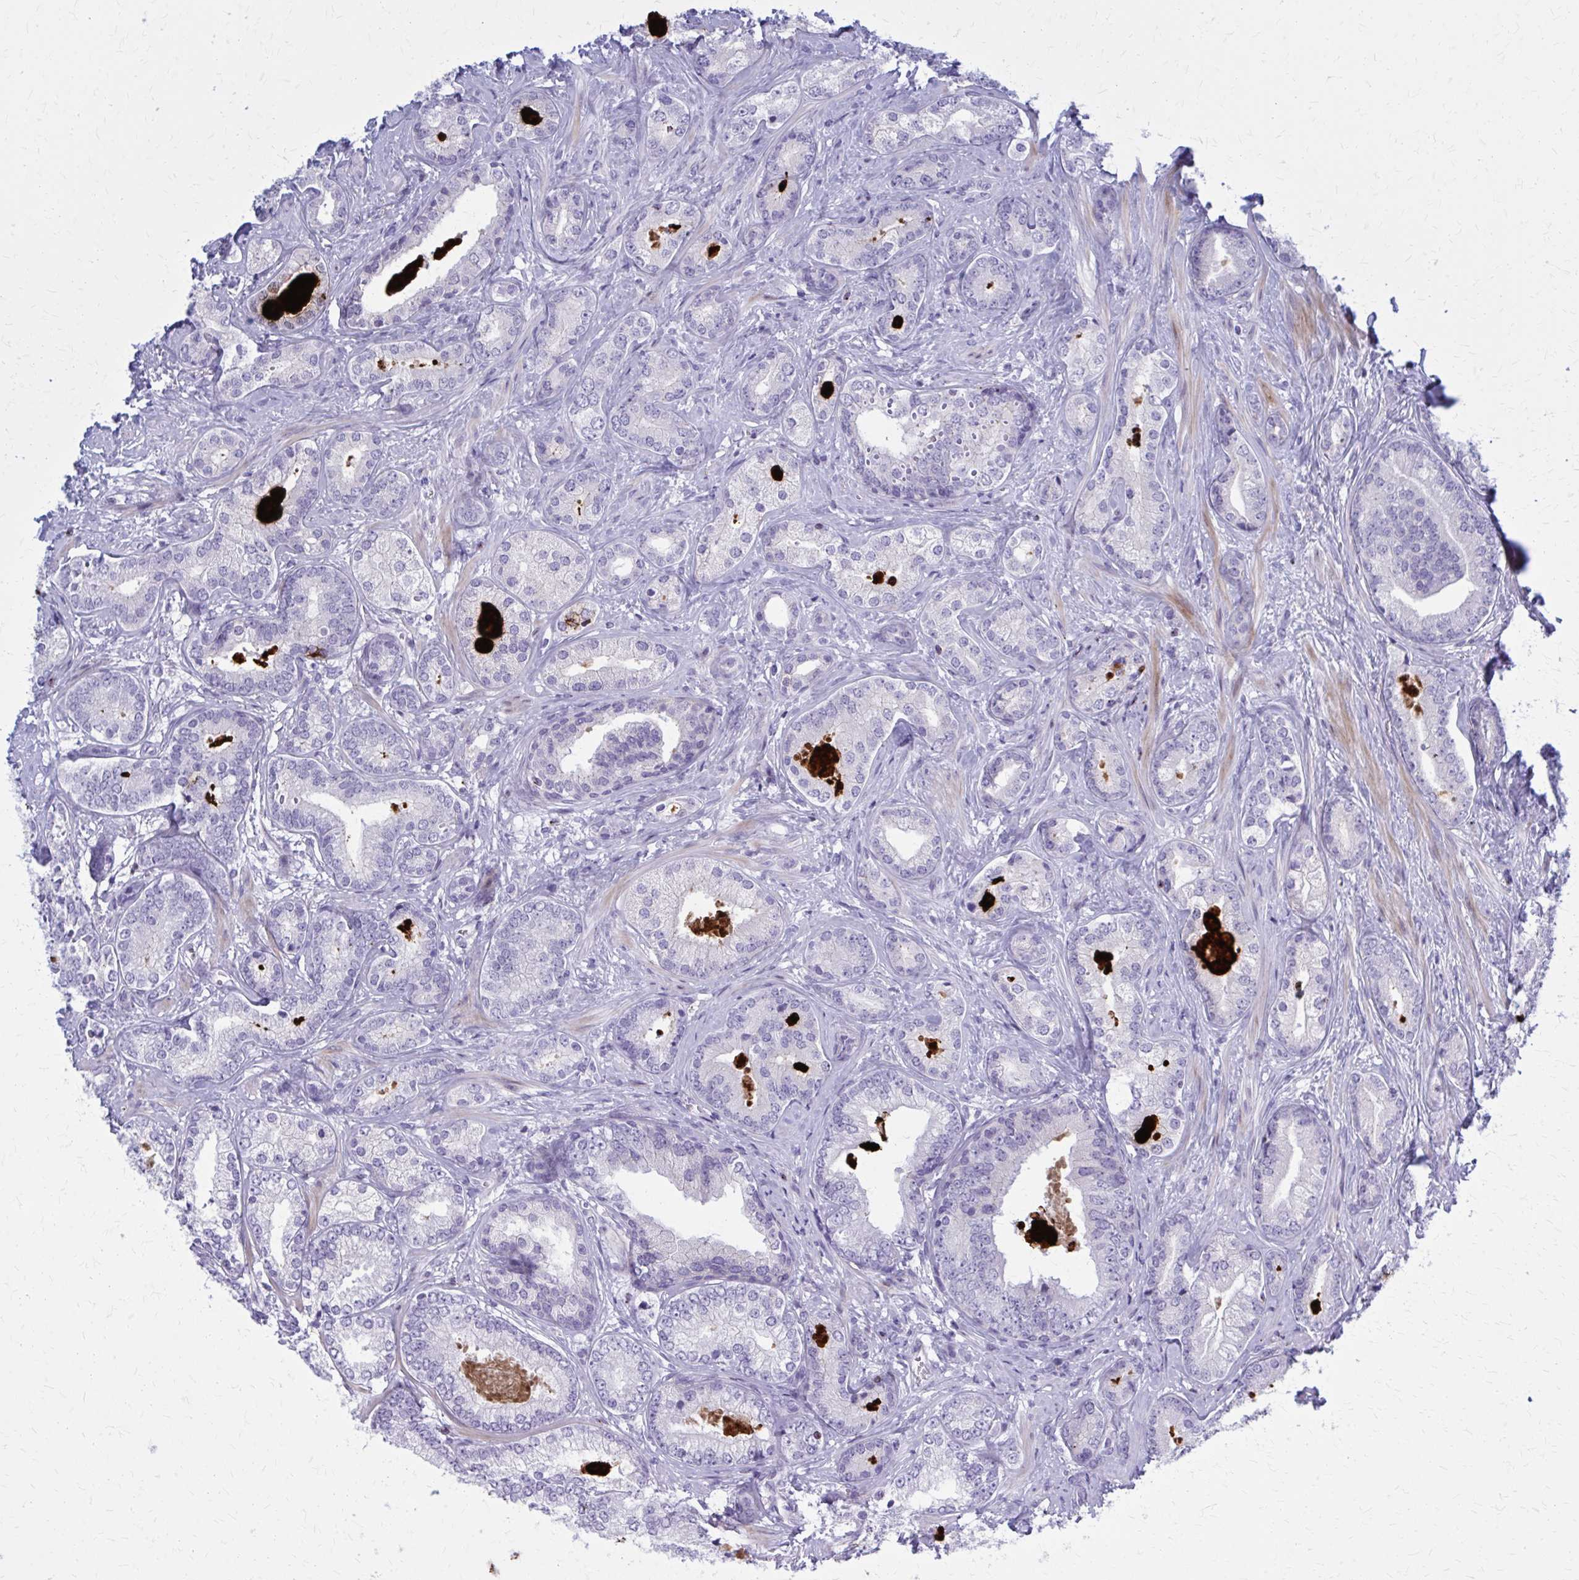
{"staining": {"intensity": "negative", "quantity": "none", "location": "none"}, "tissue": "prostate cancer", "cell_type": "Tumor cells", "image_type": "cancer", "snomed": [{"axis": "morphology", "description": "Adenocarcinoma, High grade"}, {"axis": "topography", "description": "Prostate"}], "caption": "Immunohistochemical staining of prostate cancer reveals no significant staining in tumor cells. The staining is performed using DAB (3,3'-diaminobenzidine) brown chromogen with nuclei counter-stained in using hematoxylin.", "gene": "PEDS1", "patient": {"sex": "male", "age": 62}}